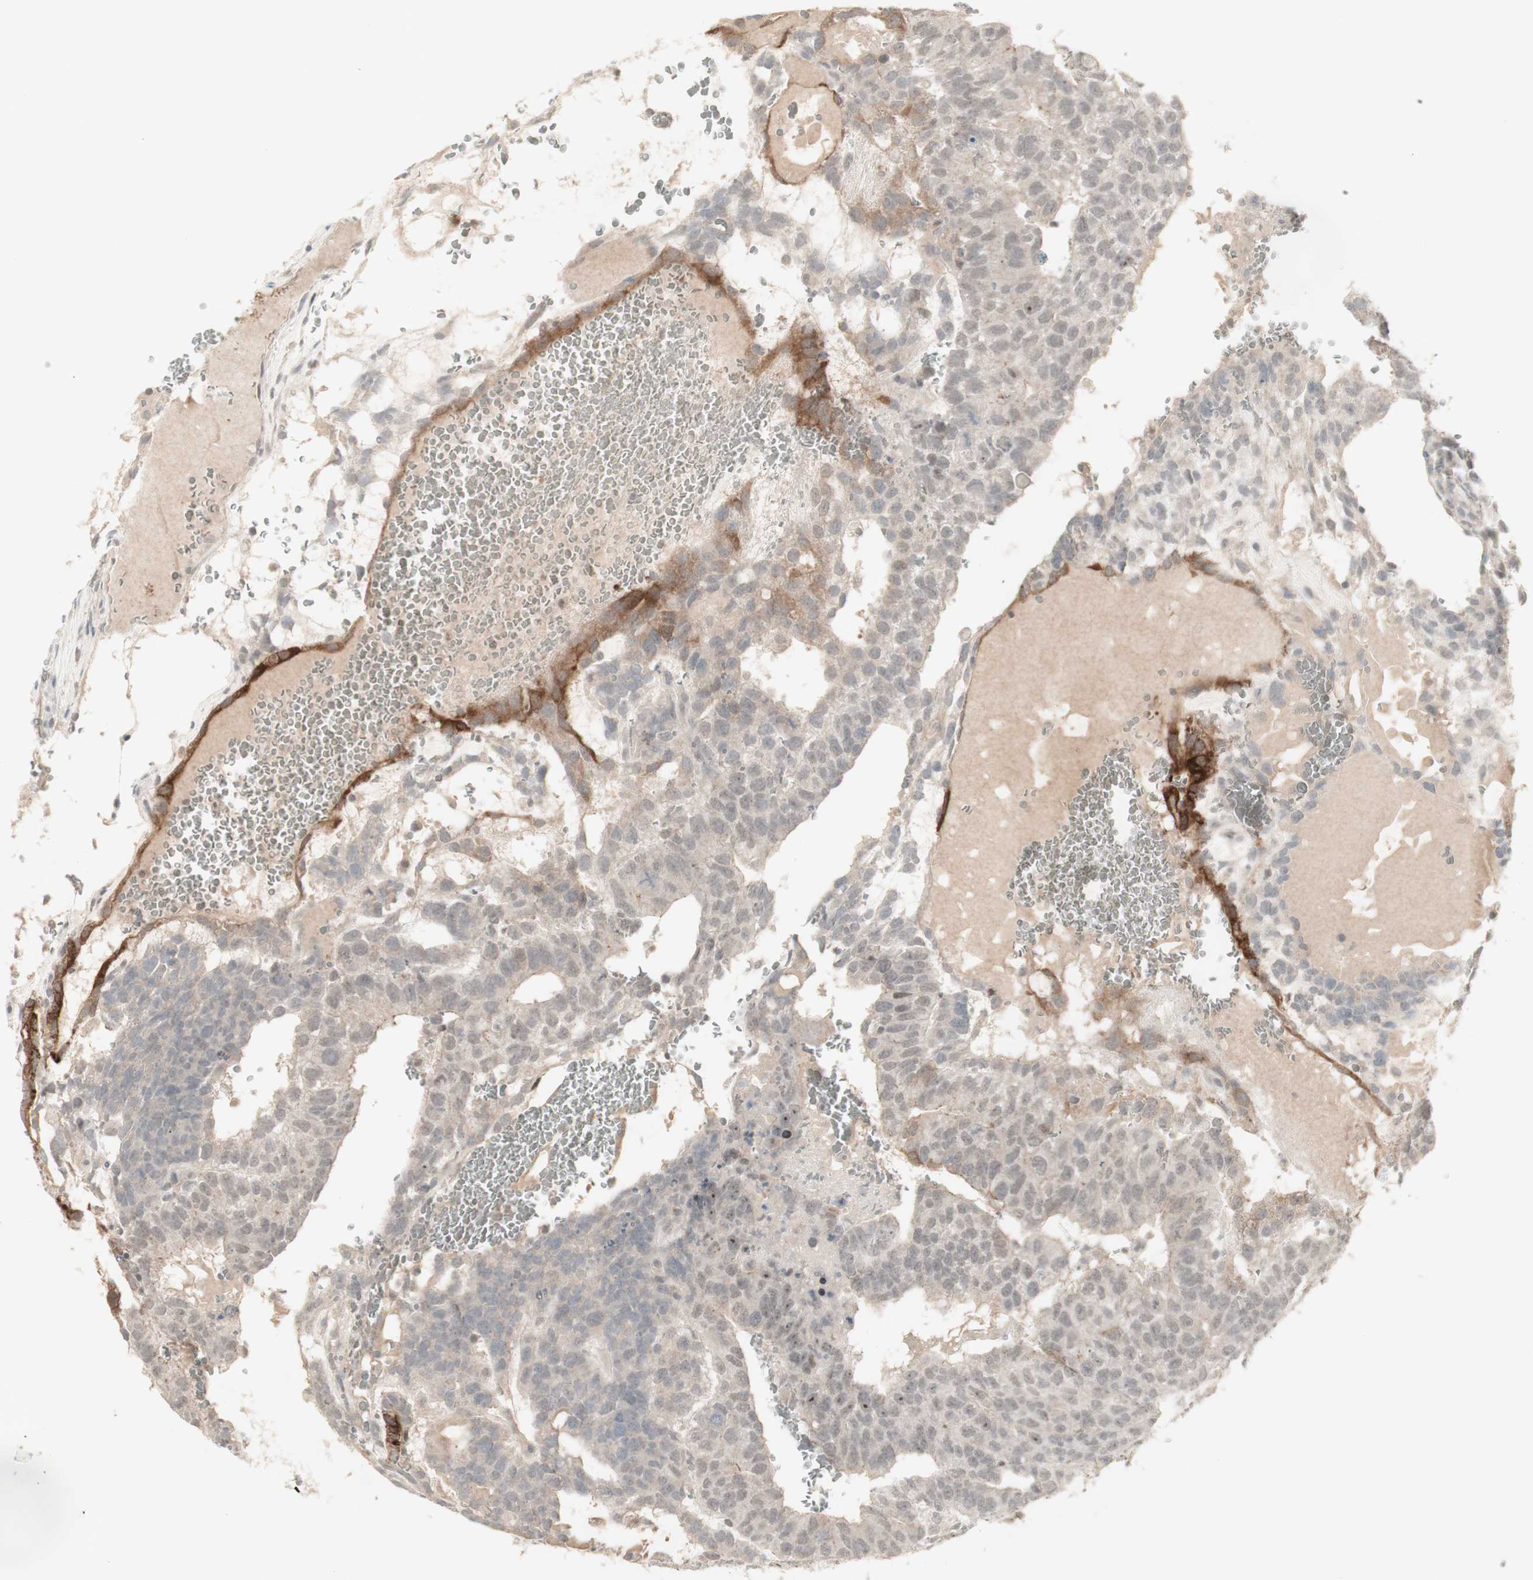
{"staining": {"intensity": "weak", "quantity": "25%-75%", "location": "cytoplasmic/membranous"}, "tissue": "testis cancer", "cell_type": "Tumor cells", "image_type": "cancer", "snomed": [{"axis": "morphology", "description": "Seminoma, NOS"}, {"axis": "morphology", "description": "Carcinoma, Embryonal, NOS"}, {"axis": "topography", "description": "Testis"}], "caption": "The micrograph demonstrates a brown stain indicating the presence of a protein in the cytoplasmic/membranous of tumor cells in testis cancer (seminoma).", "gene": "C1orf116", "patient": {"sex": "male", "age": 52}}